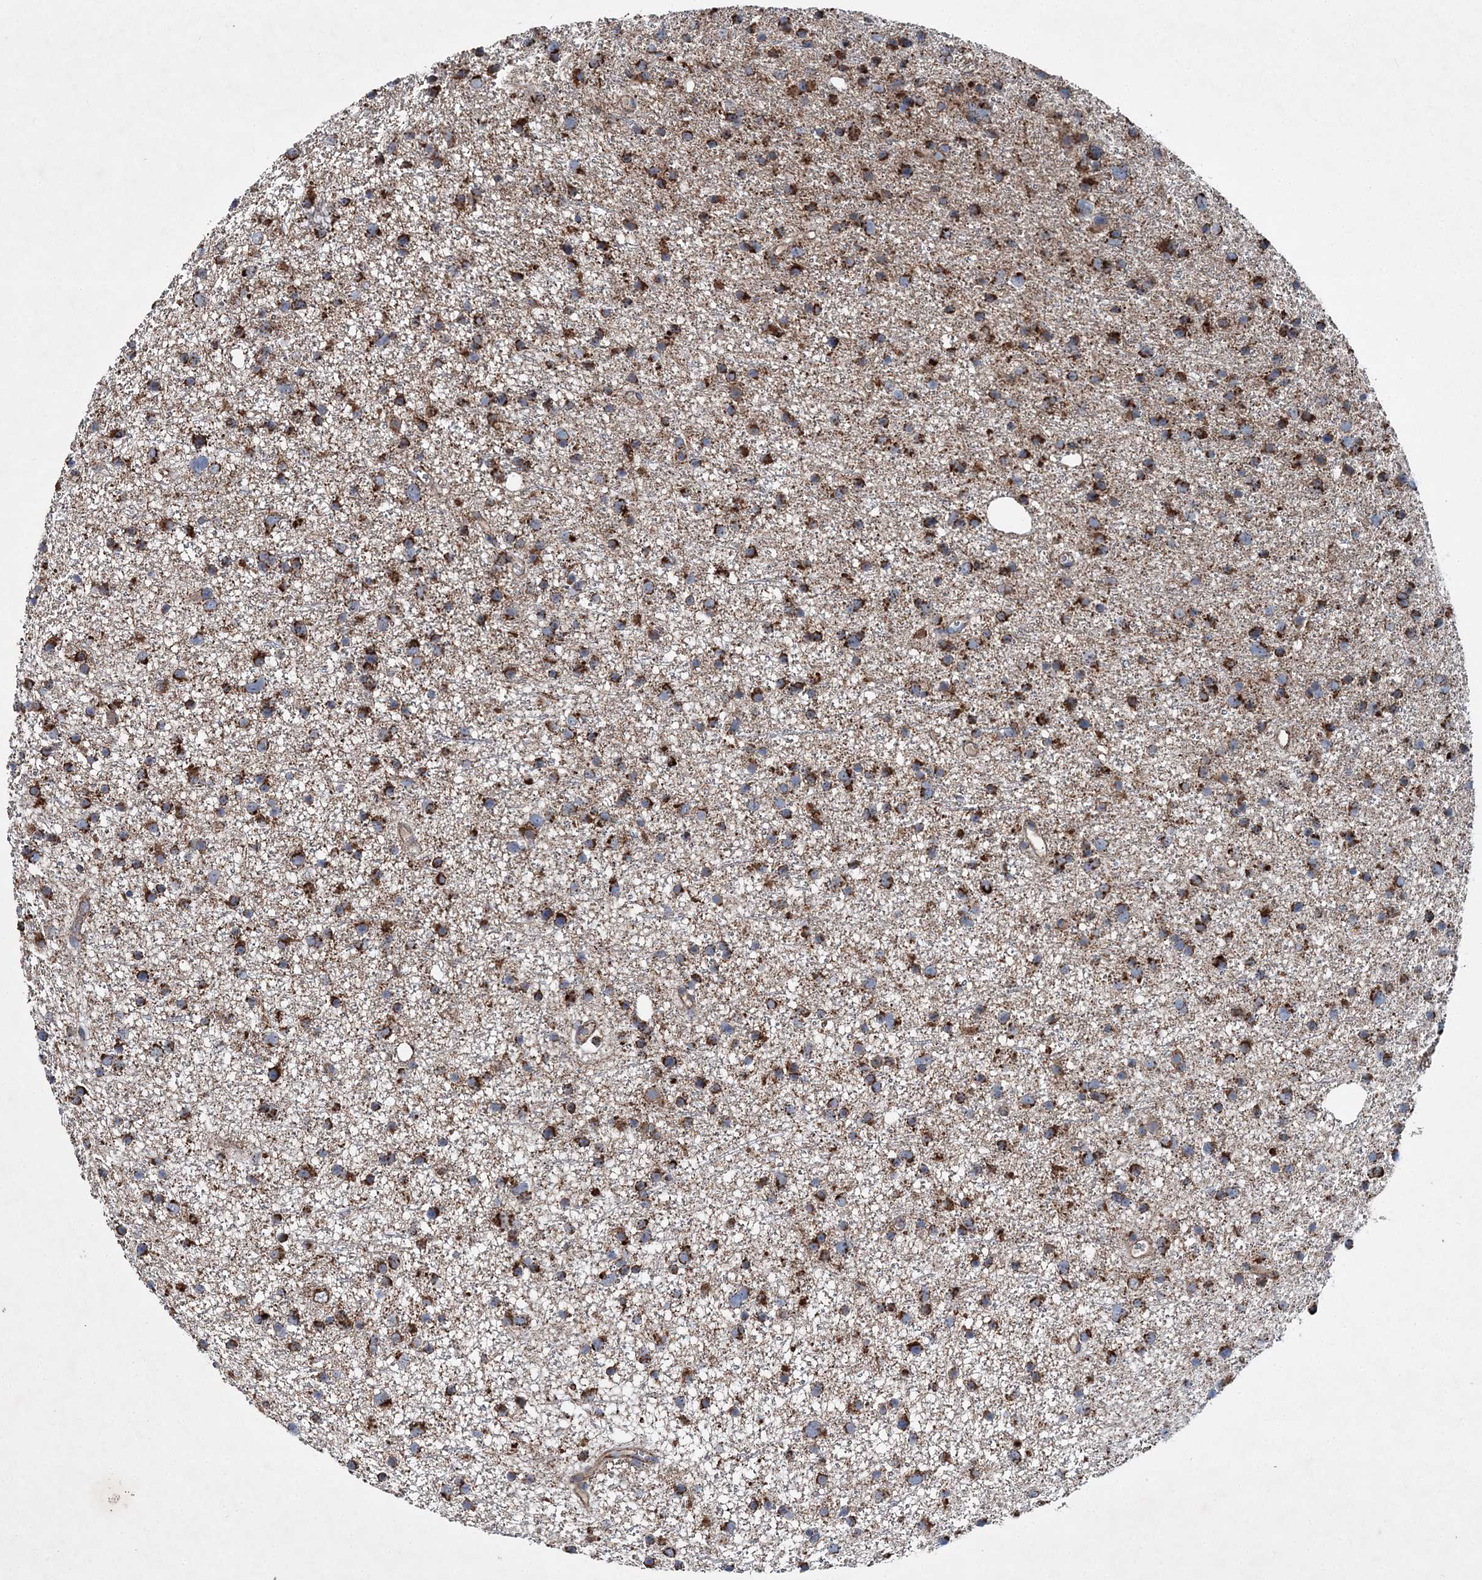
{"staining": {"intensity": "strong", "quantity": ">75%", "location": "cytoplasmic/membranous"}, "tissue": "glioma", "cell_type": "Tumor cells", "image_type": "cancer", "snomed": [{"axis": "morphology", "description": "Glioma, malignant, Low grade"}, {"axis": "topography", "description": "Cerebral cortex"}], "caption": "This photomicrograph reveals immunohistochemistry (IHC) staining of malignant low-grade glioma, with high strong cytoplasmic/membranous expression in approximately >75% of tumor cells.", "gene": "SPAG16", "patient": {"sex": "female", "age": 39}}